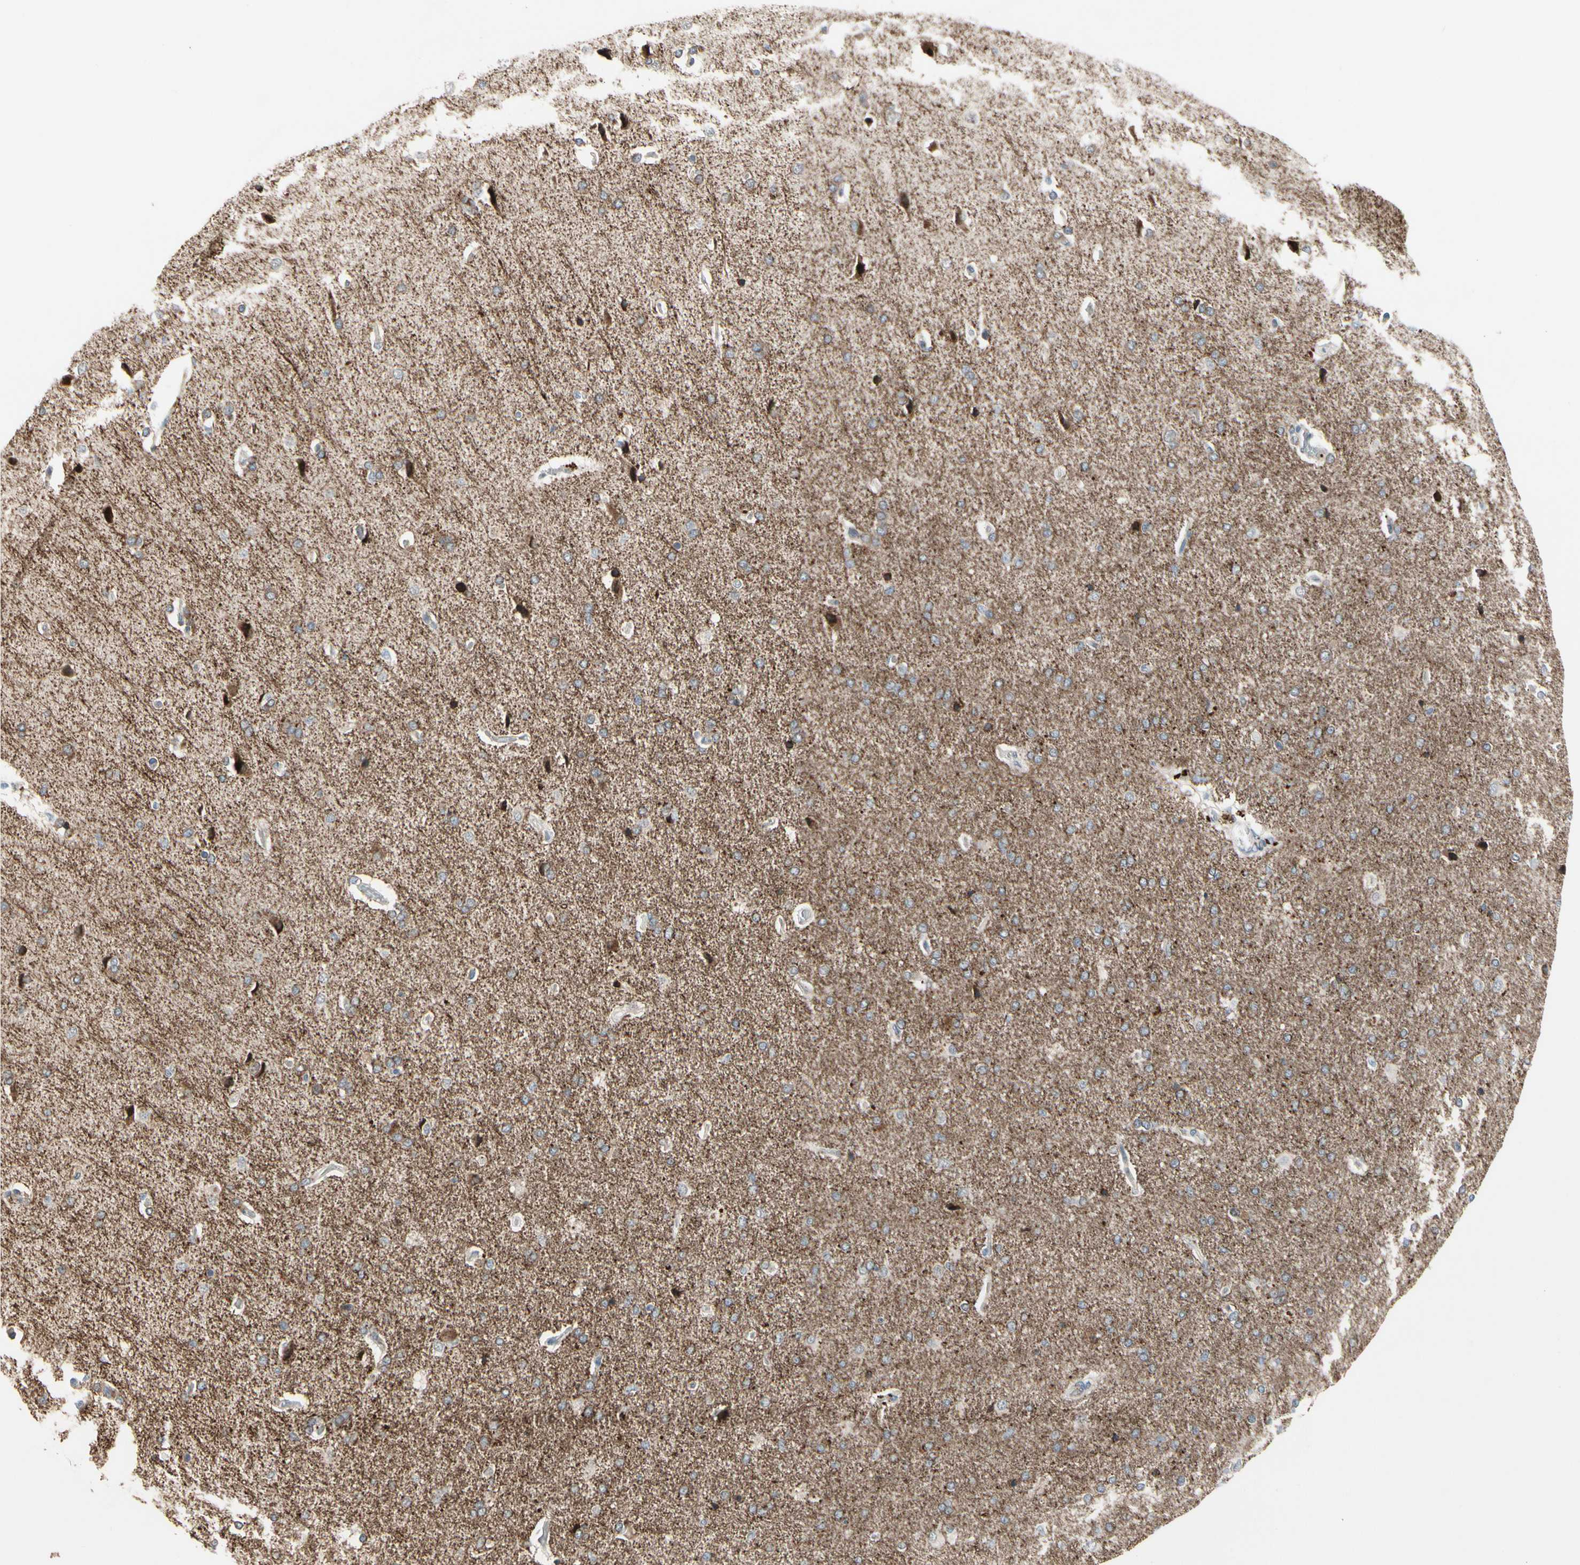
{"staining": {"intensity": "negative", "quantity": "none", "location": "none"}, "tissue": "cerebral cortex", "cell_type": "Endothelial cells", "image_type": "normal", "snomed": [{"axis": "morphology", "description": "Normal tissue, NOS"}, {"axis": "topography", "description": "Cerebral cortex"}], "caption": "Immunohistochemical staining of normal cerebral cortex demonstrates no significant staining in endothelial cells.", "gene": "SNX29", "patient": {"sex": "male", "age": 62}}